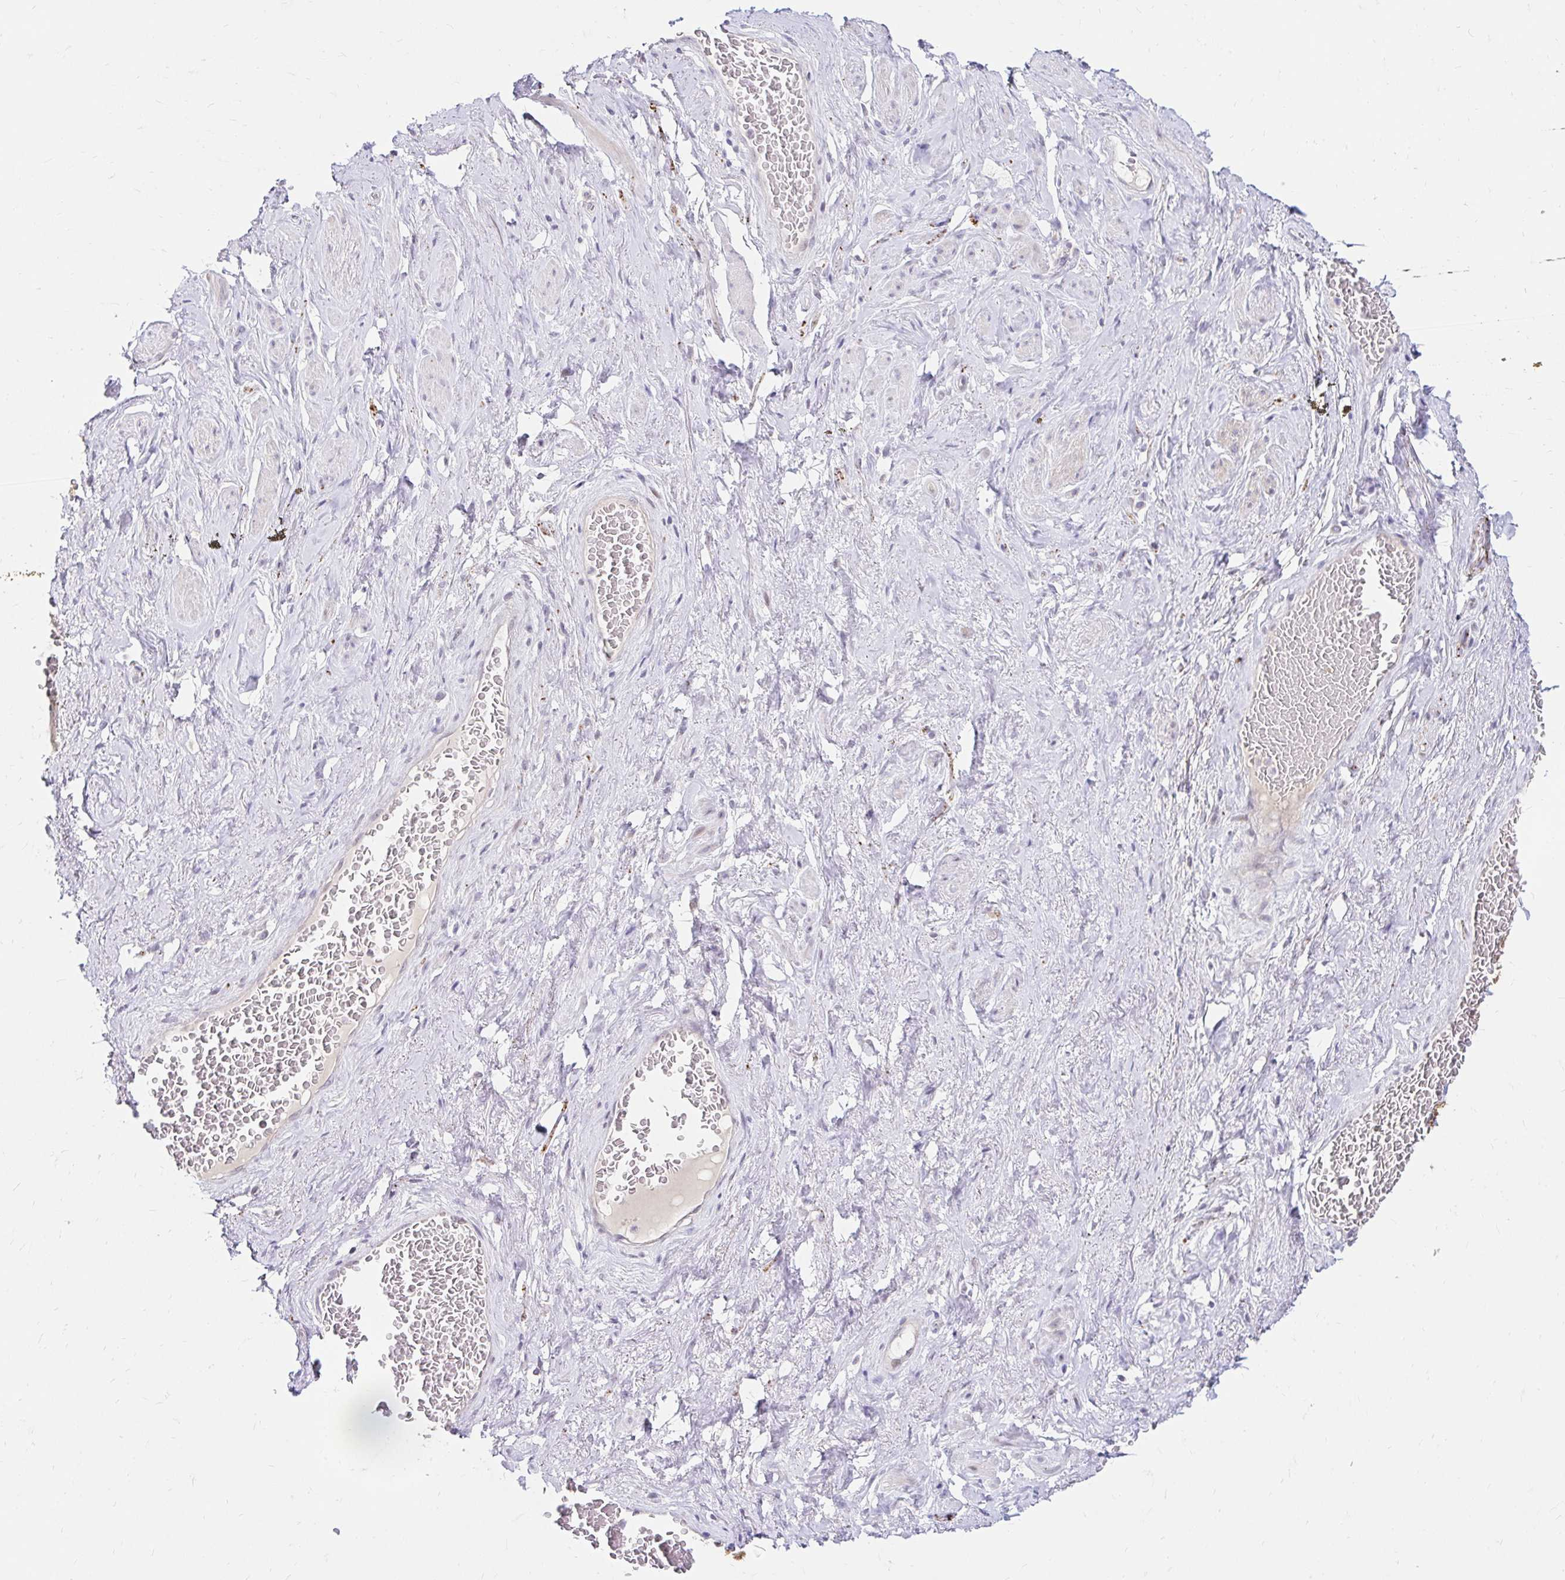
{"staining": {"intensity": "negative", "quantity": "none", "location": "none"}, "tissue": "soft tissue", "cell_type": "Fibroblasts", "image_type": "normal", "snomed": [{"axis": "morphology", "description": "Normal tissue, NOS"}, {"axis": "topography", "description": "Vagina"}, {"axis": "topography", "description": "Peripheral nerve tissue"}], "caption": "Human soft tissue stained for a protein using immunohistochemistry (IHC) displays no expression in fibroblasts.", "gene": "GUCY1A1", "patient": {"sex": "female", "age": 71}}